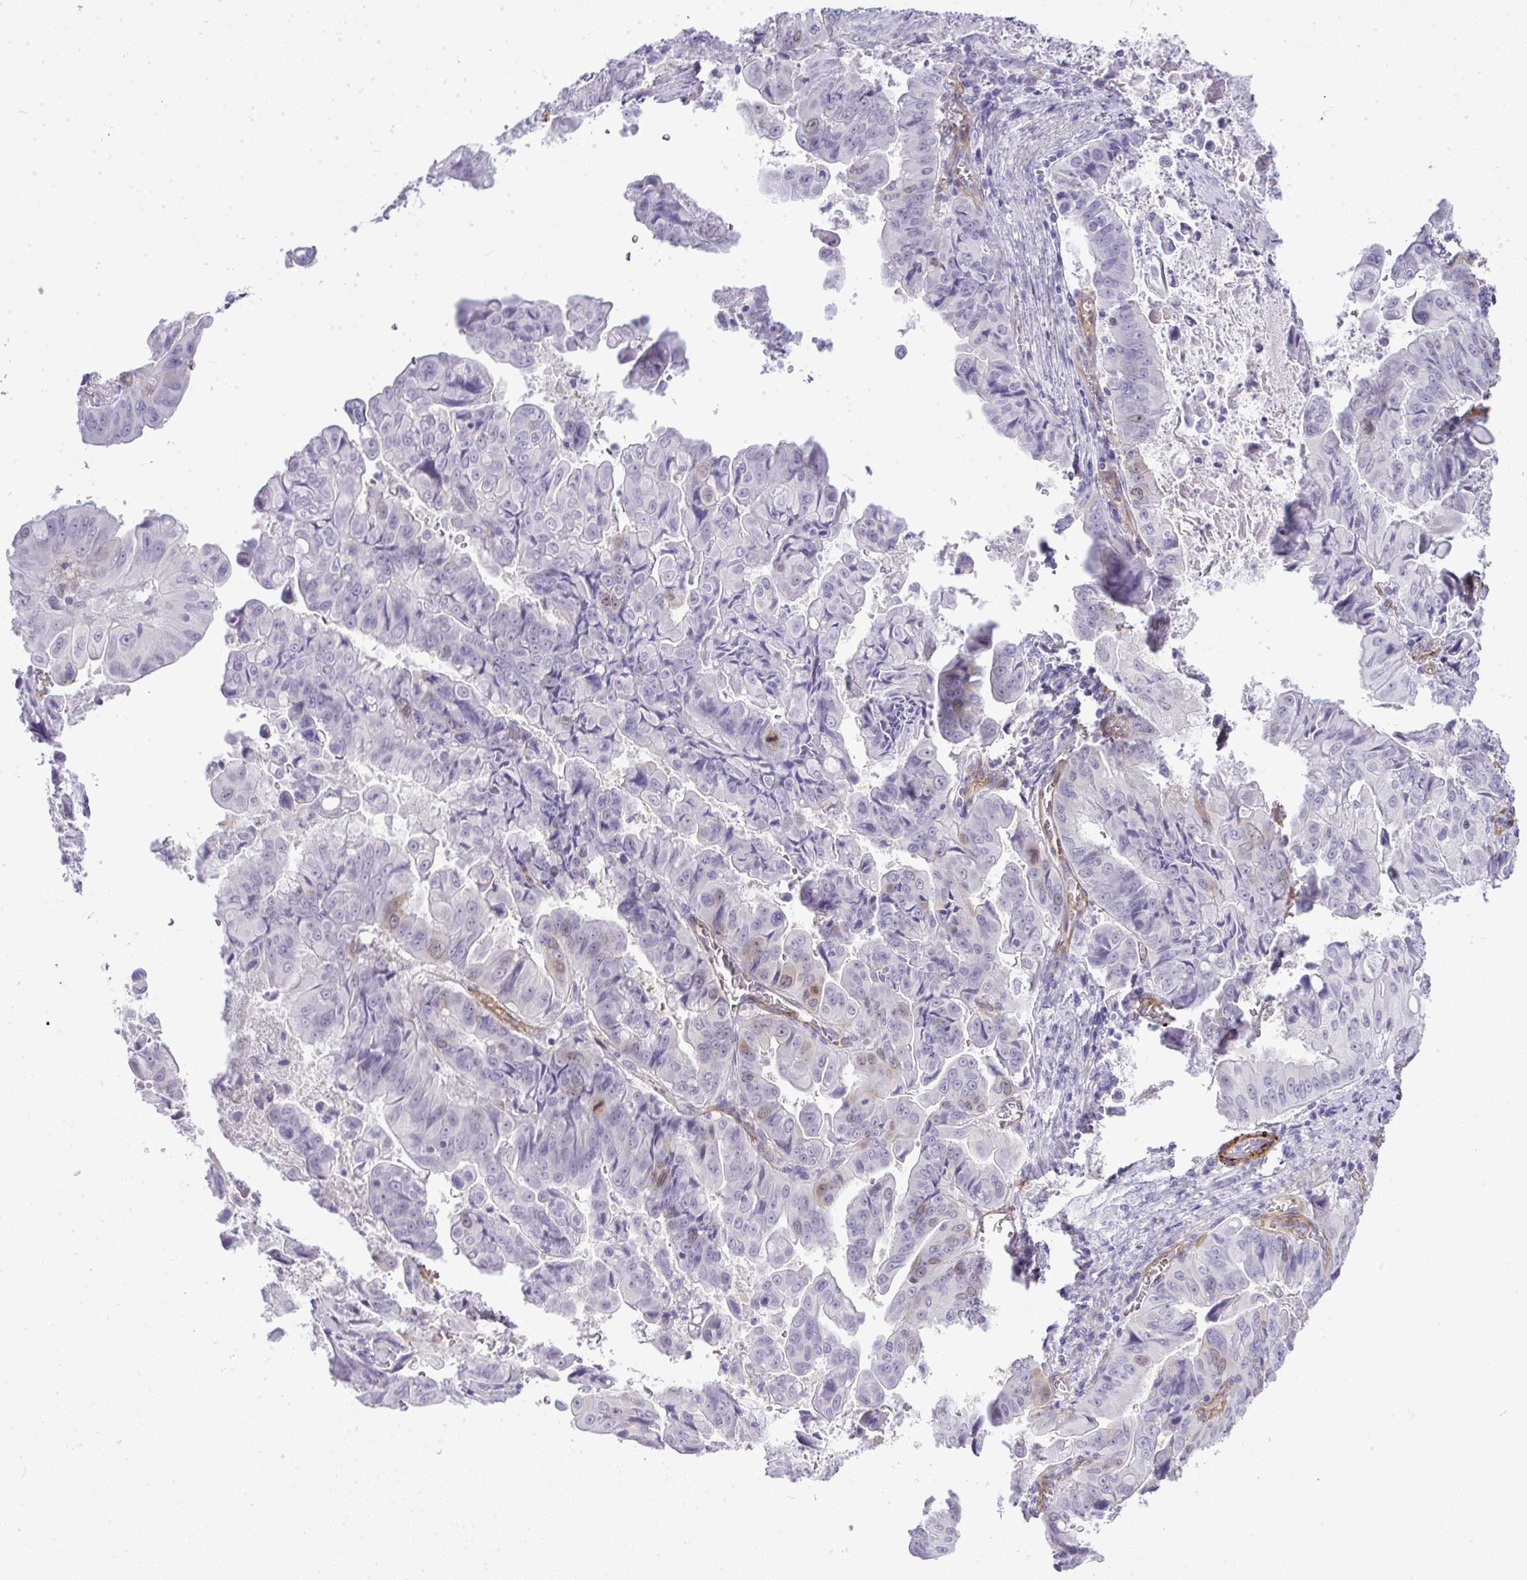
{"staining": {"intensity": "negative", "quantity": "none", "location": "none"}, "tissue": "stomach cancer", "cell_type": "Tumor cells", "image_type": "cancer", "snomed": [{"axis": "morphology", "description": "Adenocarcinoma, NOS"}, {"axis": "topography", "description": "Stomach, upper"}], "caption": "Immunohistochemical staining of stomach cancer (adenocarcinoma) reveals no significant staining in tumor cells. (Brightfield microscopy of DAB (3,3'-diaminobenzidine) immunohistochemistry at high magnification).", "gene": "UBE2S", "patient": {"sex": "male", "age": 80}}